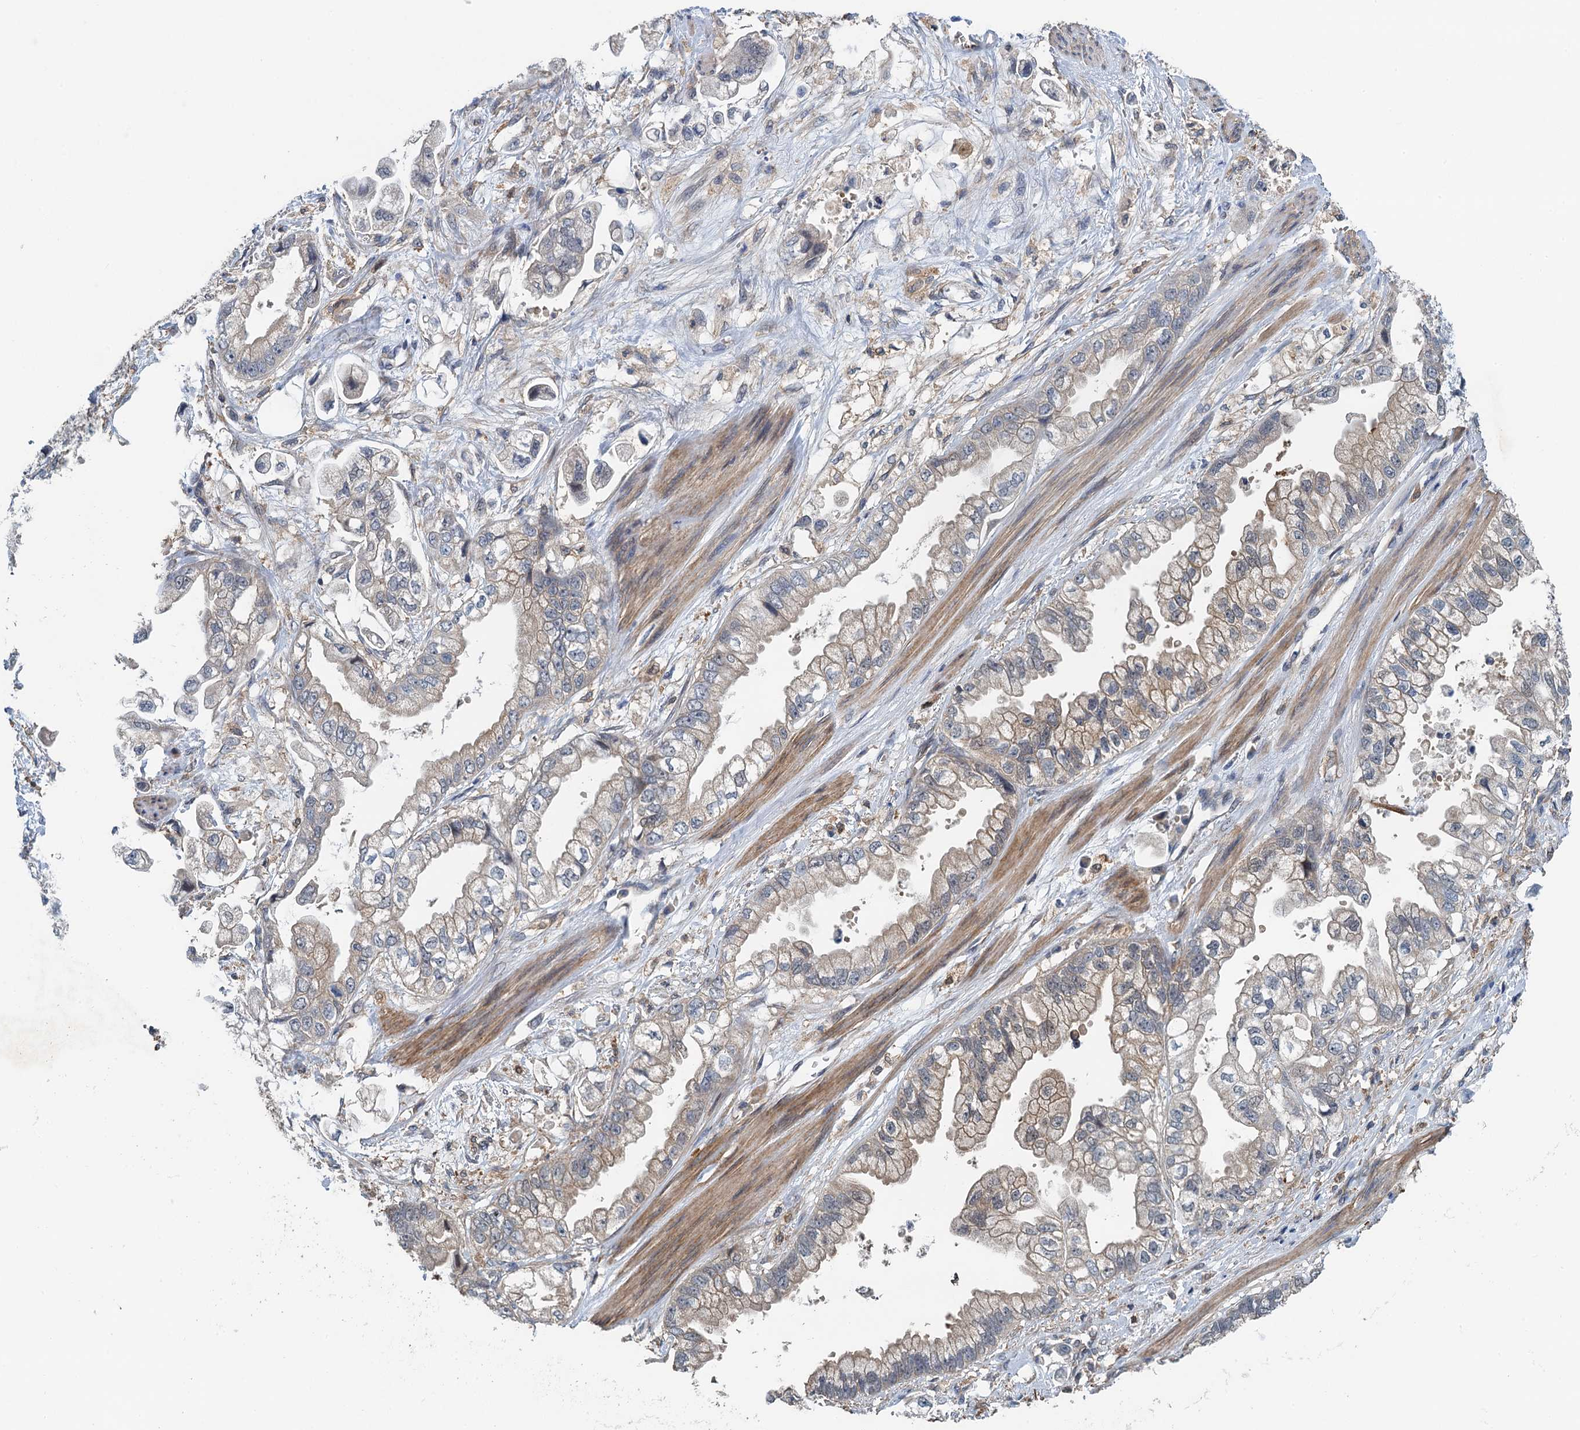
{"staining": {"intensity": "weak", "quantity": "25%-75%", "location": "cytoplasmic/membranous"}, "tissue": "stomach cancer", "cell_type": "Tumor cells", "image_type": "cancer", "snomed": [{"axis": "morphology", "description": "Adenocarcinoma, NOS"}, {"axis": "topography", "description": "Stomach"}], "caption": "Immunohistochemistry (IHC) of stomach cancer (adenocarcinoma) reveals low levels of weak cytoplasmic/membranous positivity in approximately 25%-75% of tumor cells.", "gene": "RSAD2", "patient": {"sex": "male", "age": 62}}